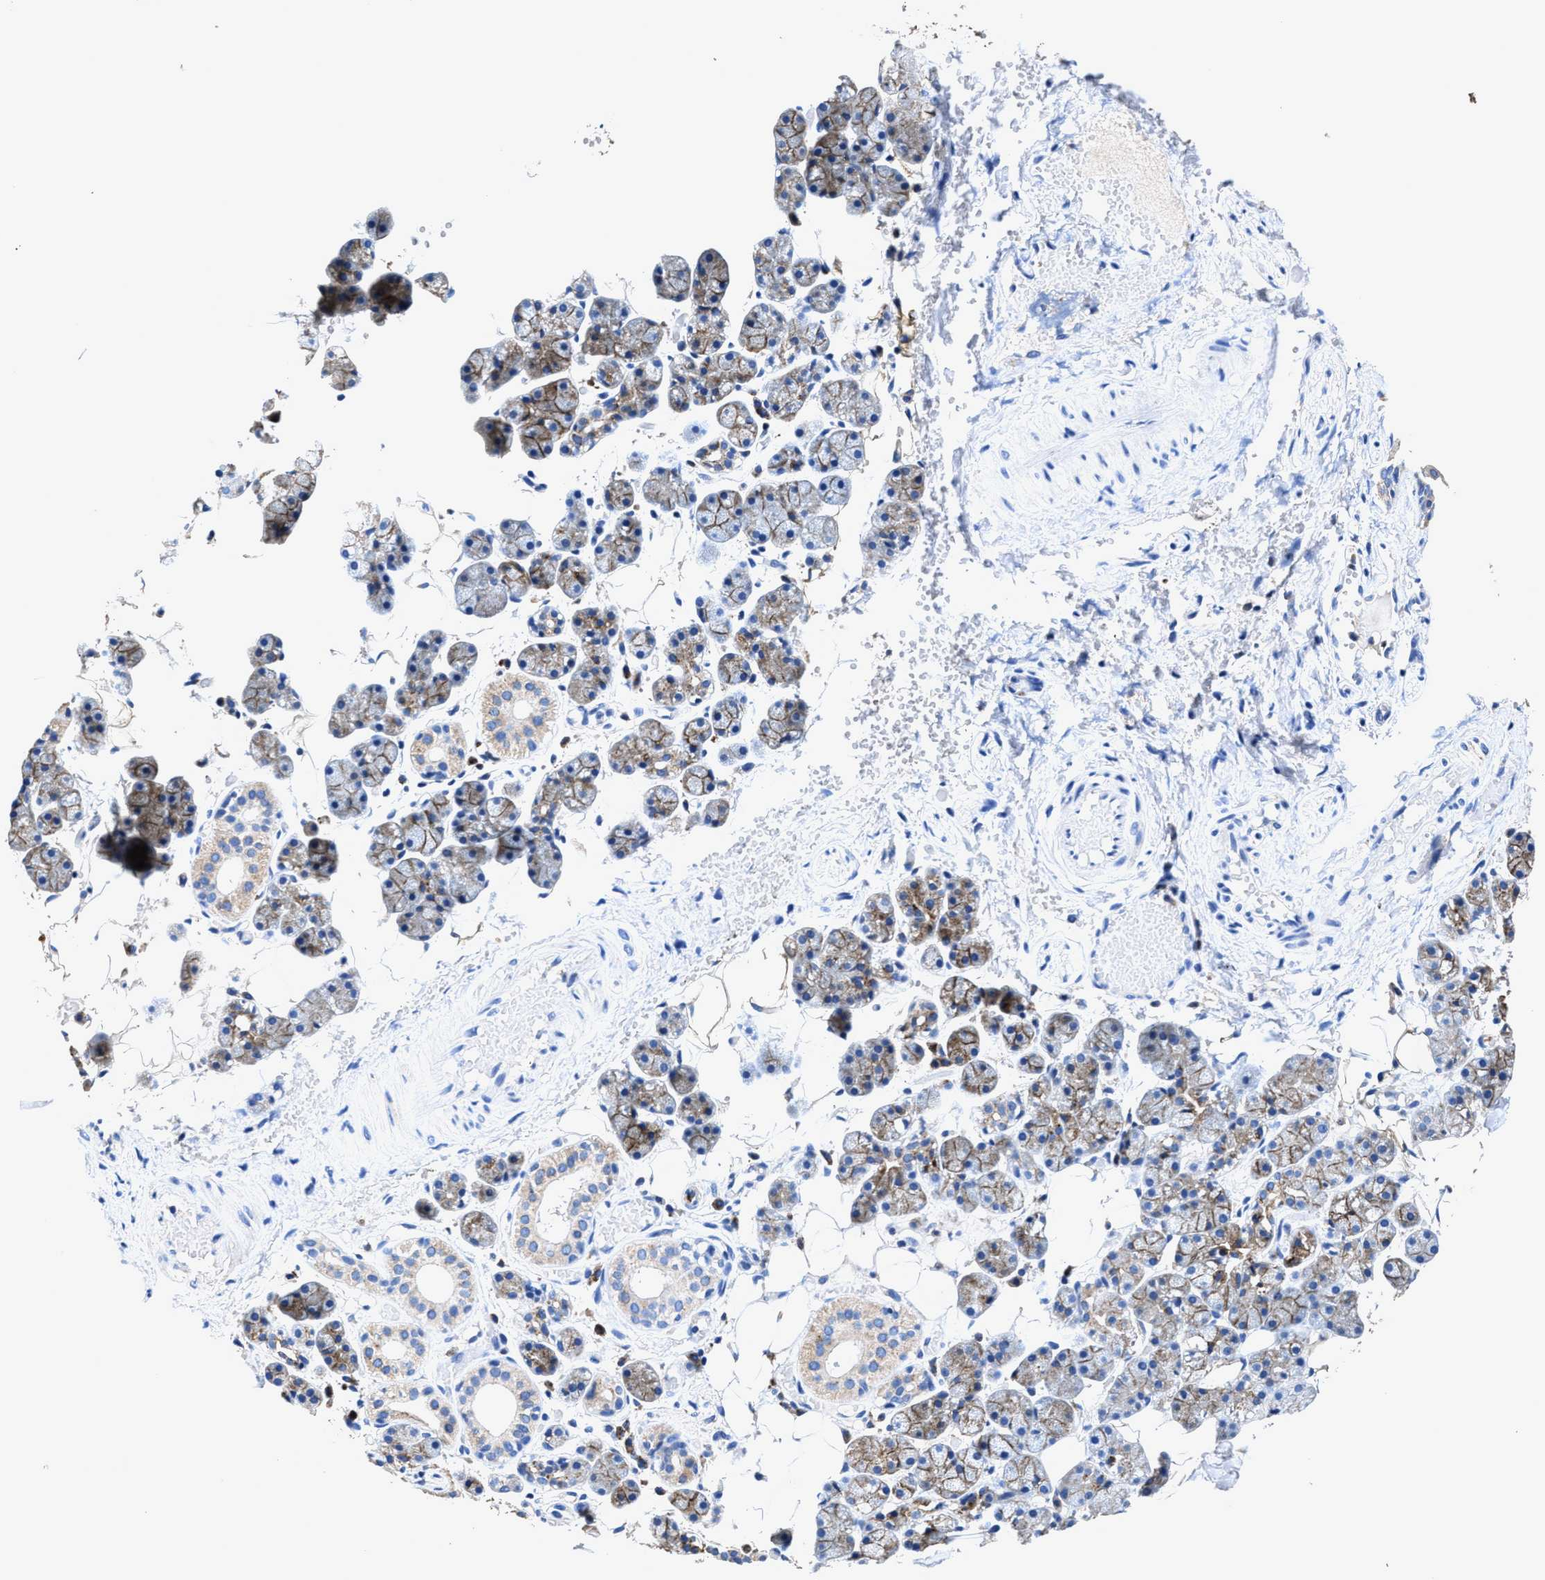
{"staining": {"intensity": "moderate", "quantity": ">75%", "location": "cytoplasmic/membranous"}, "tissue": "salivary gland", "cell_type": "Glandular cells", "image_type": "normal", "snomed": [{"axis": "morphology", "description": "Normal tissue, NOS"}, {"axis": "topography", "description": "Salivary gland"}], "caption": "Immunohistochemical staining of normal salivary gland reveals moderate cytoplasmic/membranous protein expression in approximately >75% of glandular cells. The staining was performed using DAB (3,3'-diaminobenzidine) to visualize the protein expression in brown, while the nuclei were stained in blue with hematoxylin (Magnification: 20x).", "gene": "UBR4", "patient": {"sex": "female", "age": 33}}